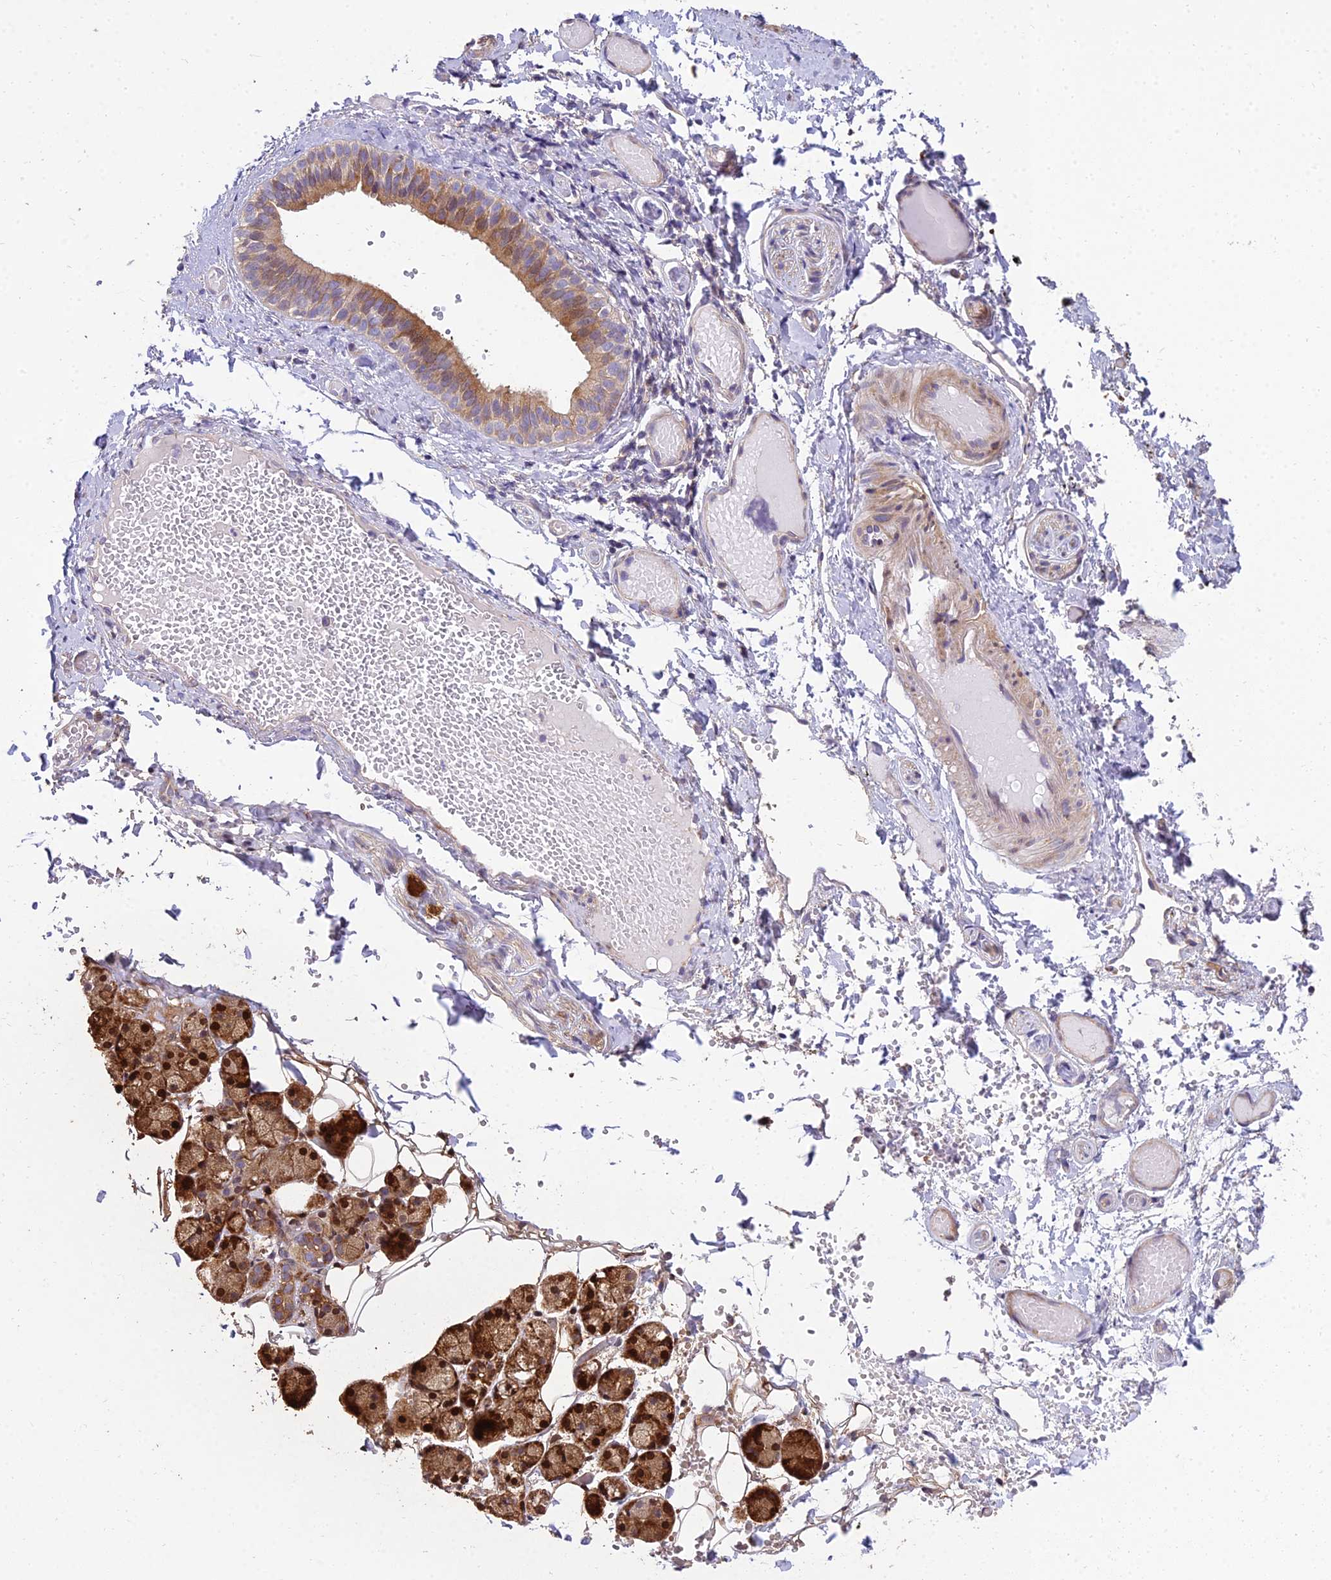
{"staining": {"intensity": "strong", "quantity": "25%-75%", "location": "cytoplasmic/membranous,nuclear"}, "tissue": "salivary gland", "cell_type": "Glandular cells", "image_type": "normal", "snomed": [{"axis": "morphology", "description": "Normal tissue, NOS"}, {"axis": "topography", "description": "Salivary gland"}], "caption": "Immunohistochemistry of normal human salivary gland shows high levels of strong cytoplasmic/membranous,nuclear staining in about 25%-75% of glandular cells.", "gene": "ARL8A", "patient": {"sex": "female", "age": 33}}